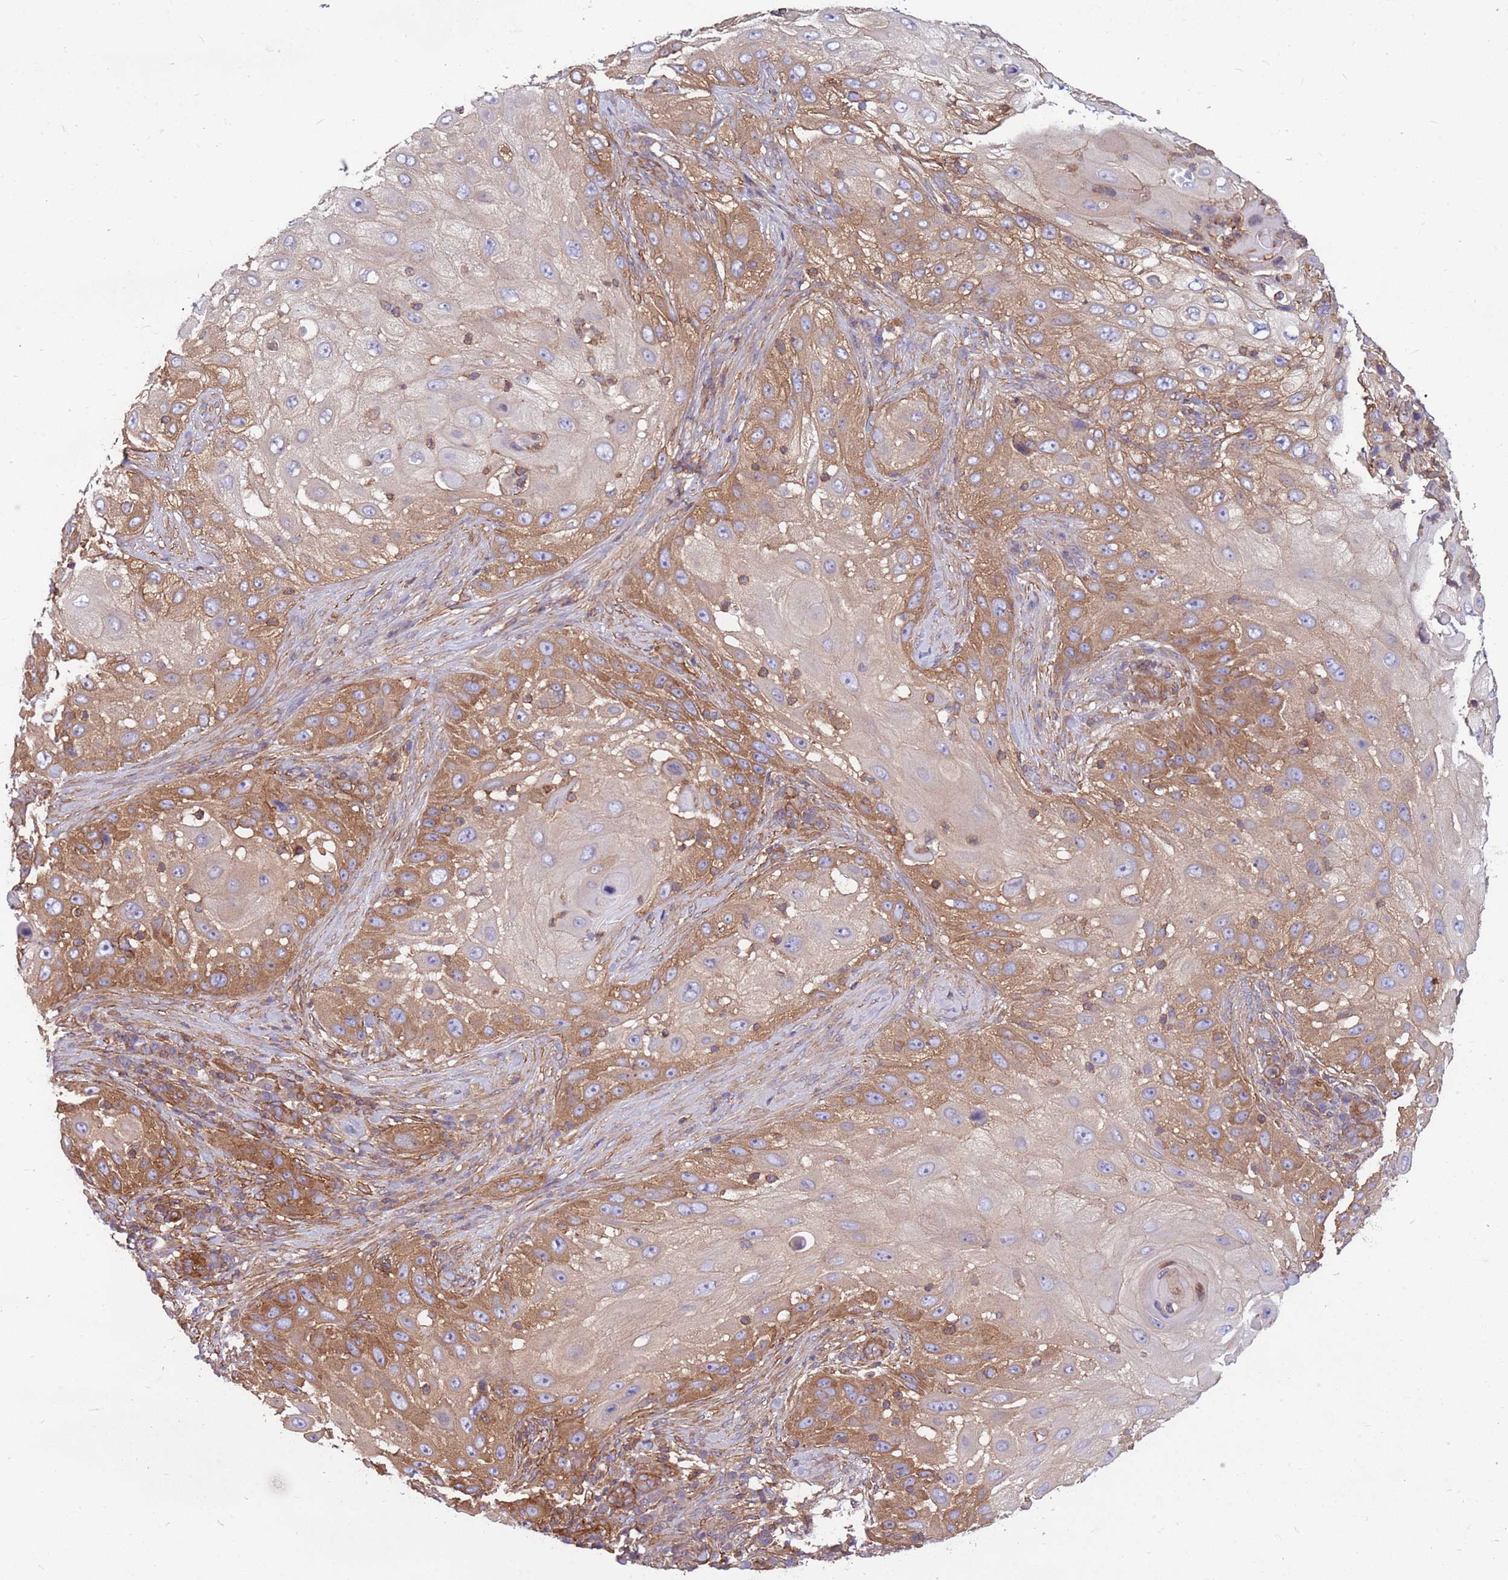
{"staining": {"intensity": "moderate", "quantity": "25%-75%", "location": "cytoplasmic/membranous"}, "tissue": "skin cancer", "cell_type": "Tumor cells", "image_type": "cancer", "snomed": [{"axis": "morphology", "description": "Squamous cell carcinoma, NOS"}, {"axis": "topography", "description": "Skin"}], "caption": "Moderate cytoplasmic/membranous staining is present in about 25%-75% of tumor cells in squamous cell carcinoma (skin).", "gene": "GGA1", "patient": {"sex": "female", "age": 44}}